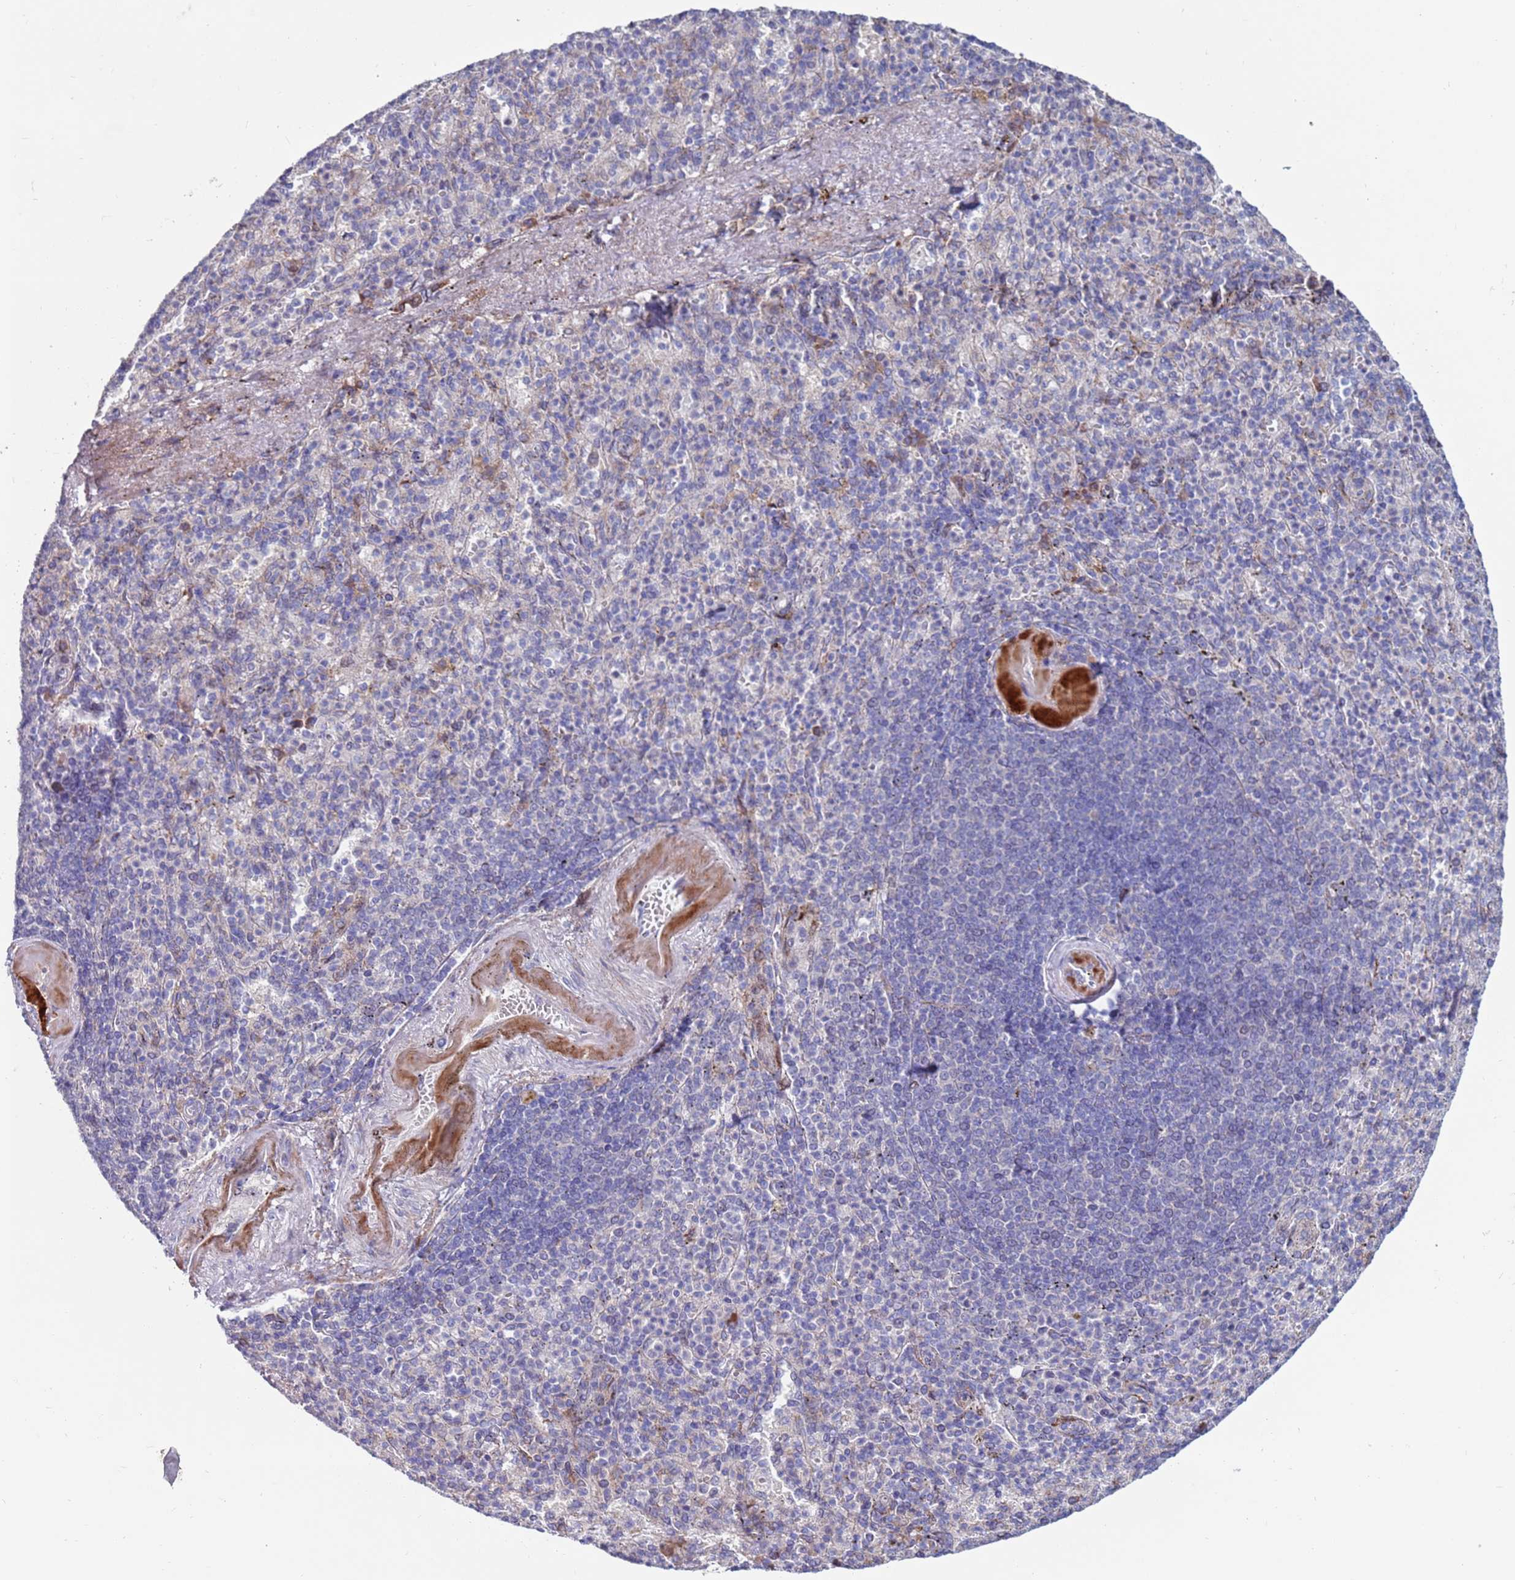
{"staining": {"intensity": "negative", "quantity": "none", "location": "none"}, "tissue": "spleen", "cell_type": "Cells in red pulp", "image_type": "normal", "snomed": [{"axis": "morphology", "description": "Normal tissue, NOS"}, {"axis": "topography", "description": "Spleen"}], "caption": "Human spleen stained for a protein using immunohistochemistry (IHC) shows no expression in cells in red pulp.", "gene": "FBXO27", "patient": {"sex": "female", "age": 74}}